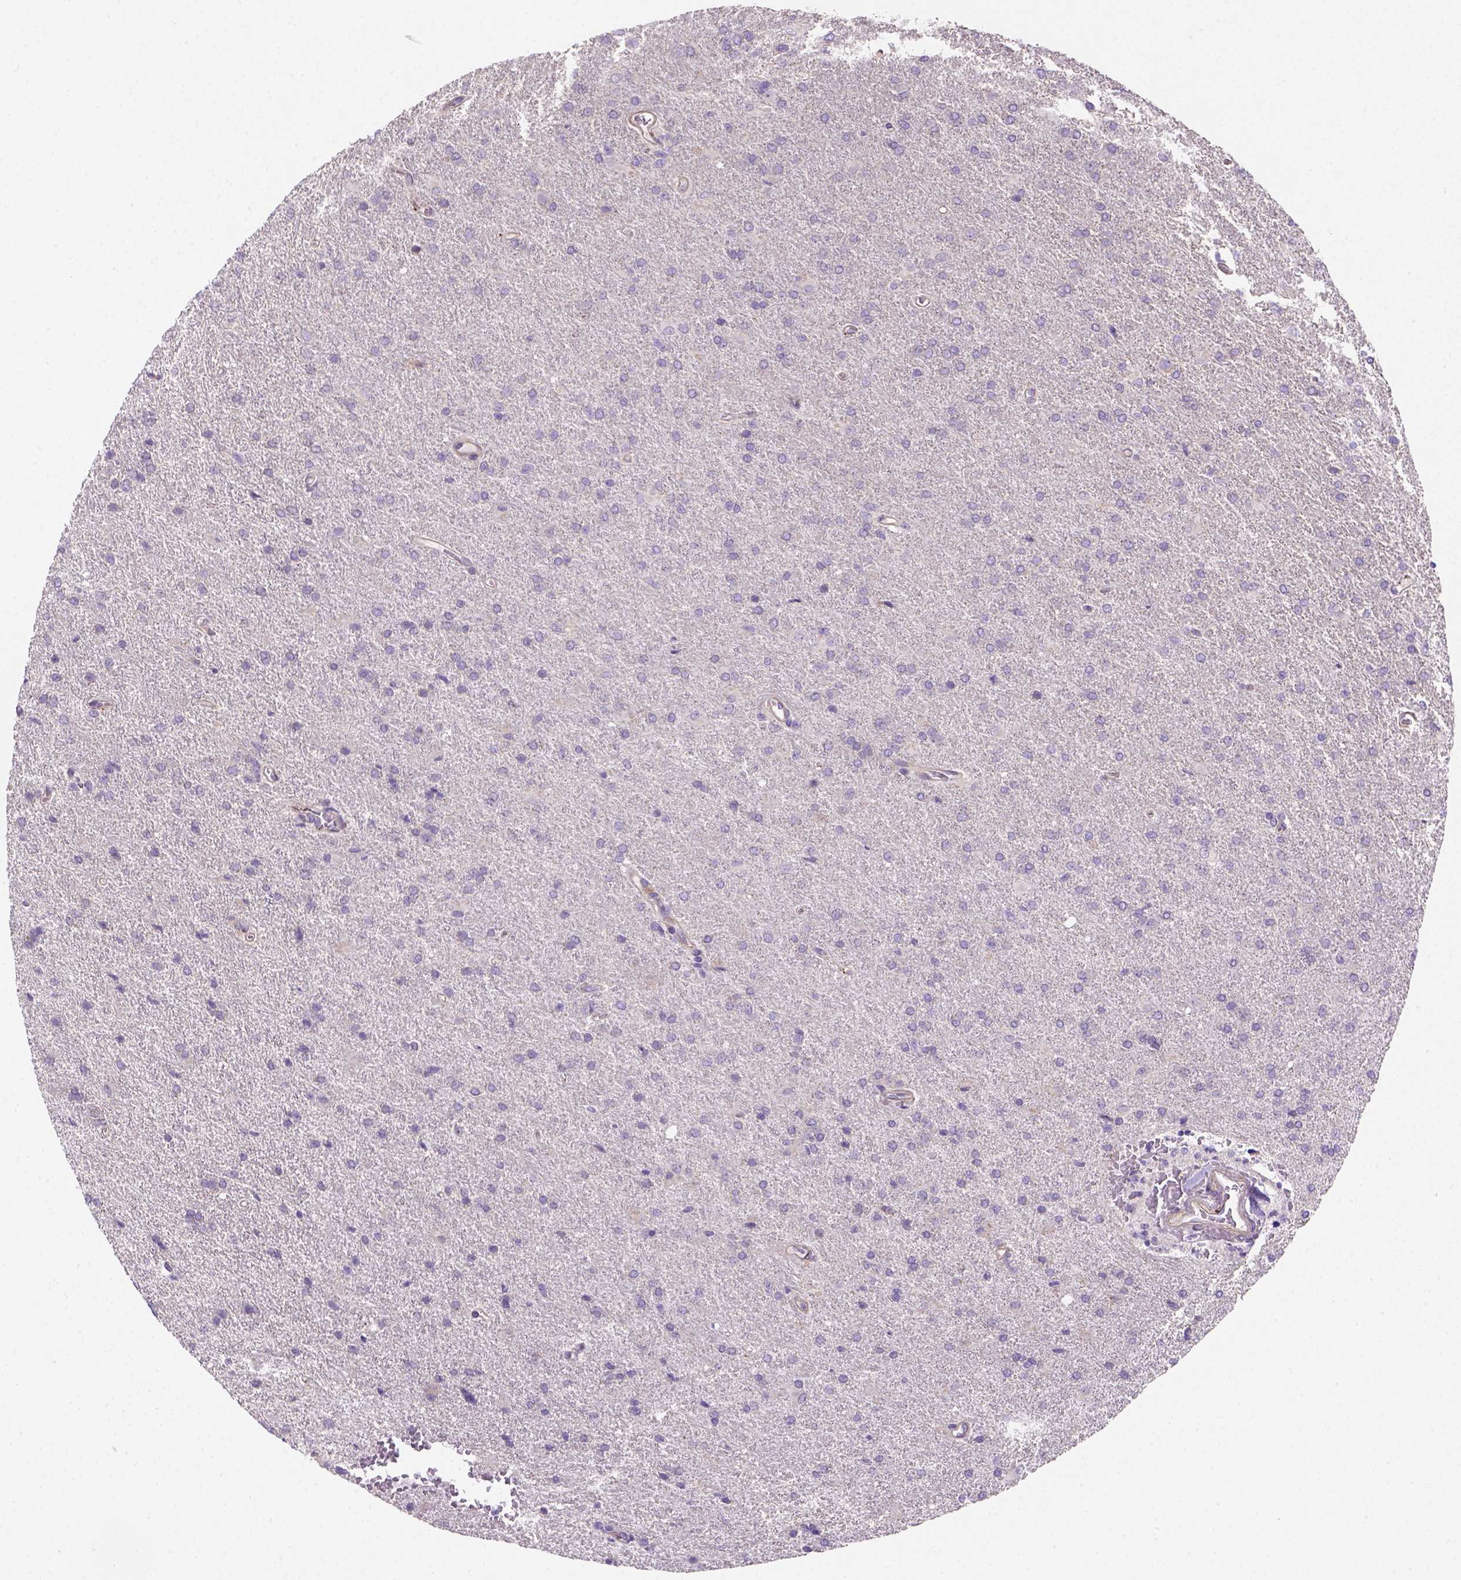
{"staining": {"intensity": "negative", "quantity": "none", "location": "none"}, "tissue": "glioma", "cell_type": "Tumor cells", "image_type": "cancer", "snomed": [{"axis": "morphology", "description": "Glioma, malignant, High grade"}, {"axis": "topography", "description": "Brain"}], "caption": "High power microscopy histopathology image of an immunohistochemistry (IHC) micrograph of malignant glioma (high-grade), revealing no significant positivity in tumor cells.", "gene": "HTRA1", "patient": {"sex": "male", "age": 68}}